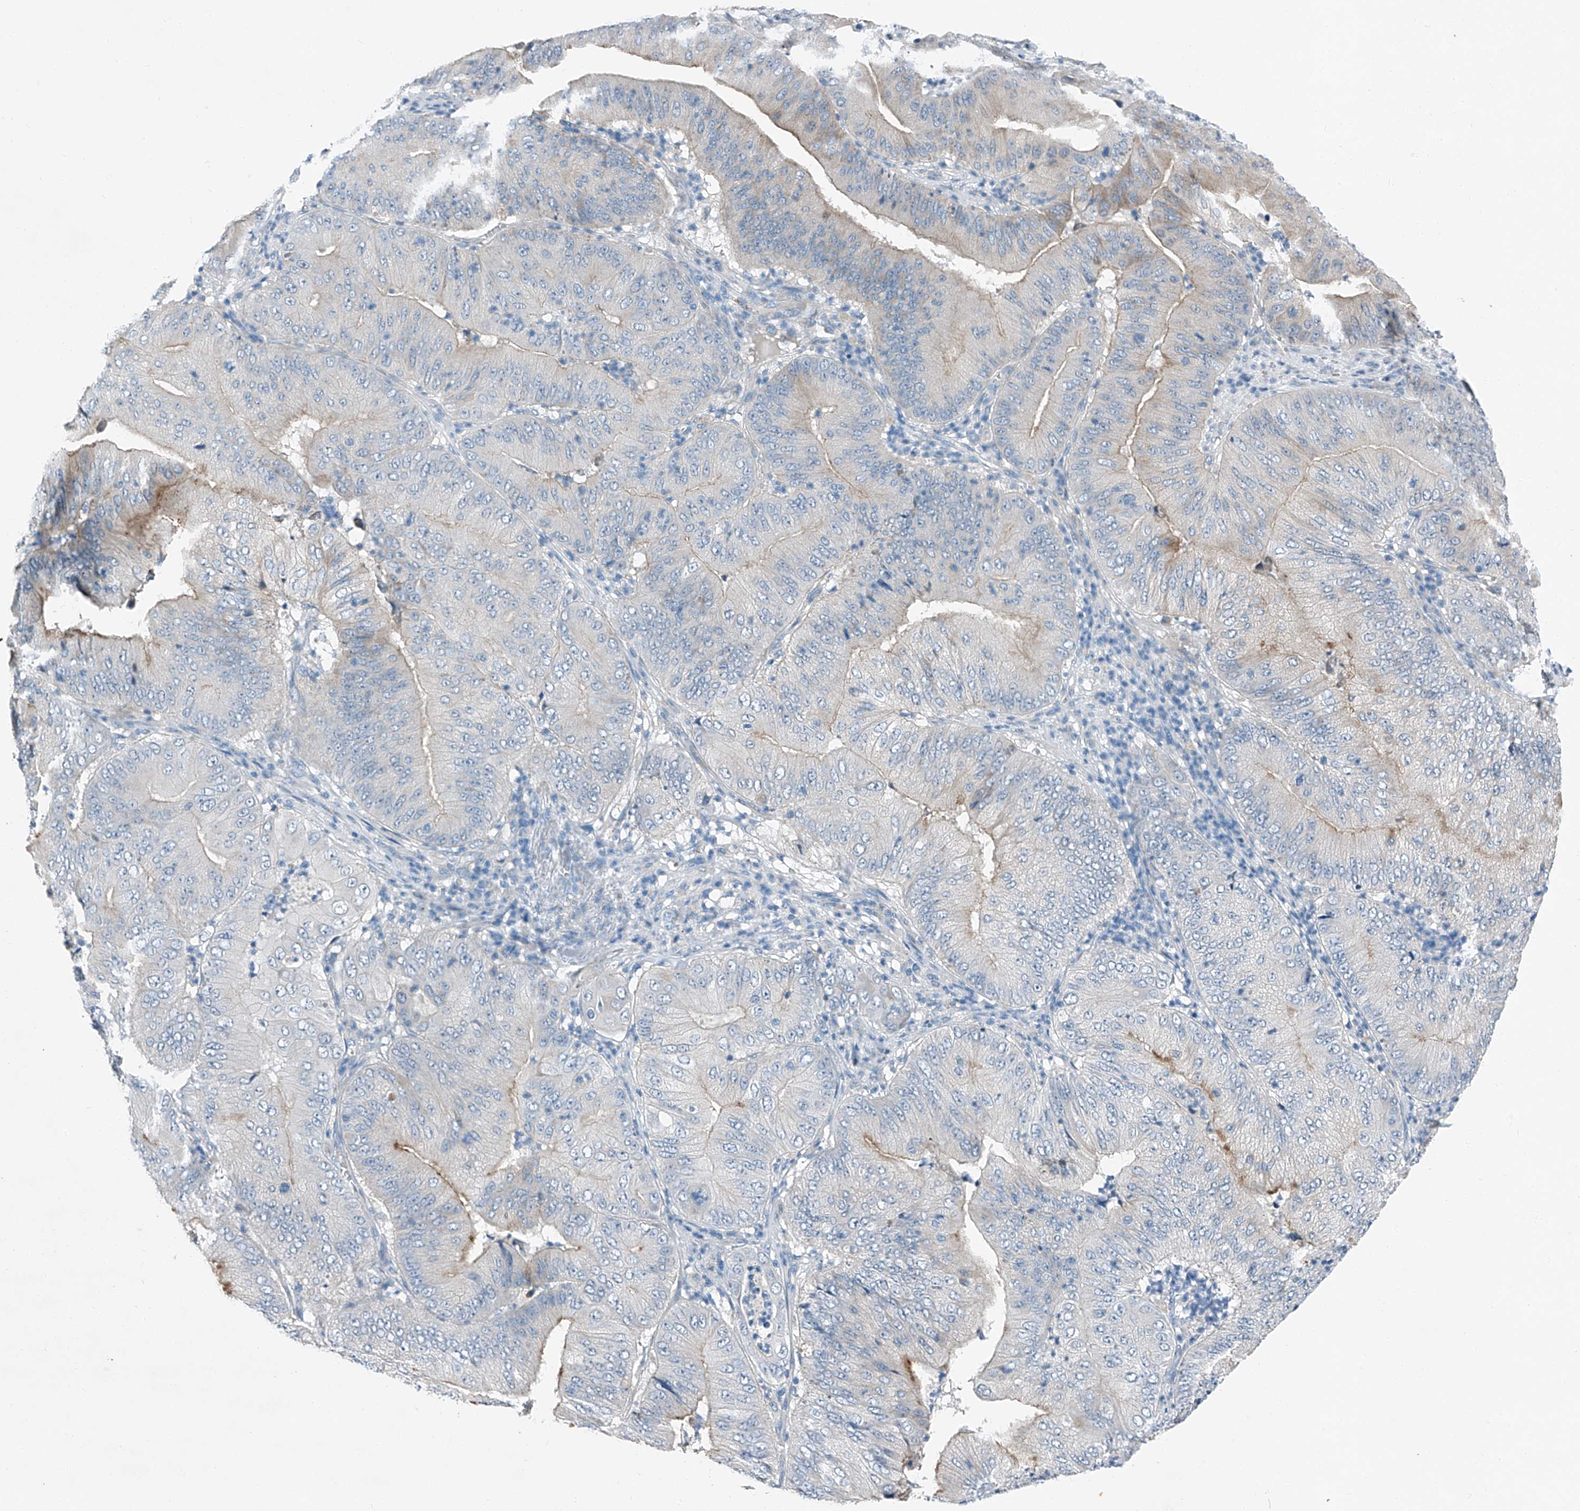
{"staining": {"intensity": "weak", "quantity": "<25%", "location": "cytoplasmic/membranous"}, "tissue": "pancreatic cancer", "cell_type": "Tumor cells", "image_type": "cancer", "snomed": [{"axis": "morphology", "description": "Adenocarcinoma, NOS"}, {"axis": "topography", "description": "Pancreas"}], "caption": "Tumor cells show no significant protein staining in pancreatic cancer (adenocarcinoma).", "gene": "MDGA1", "patient": {"sex": "female", "age": 77}}